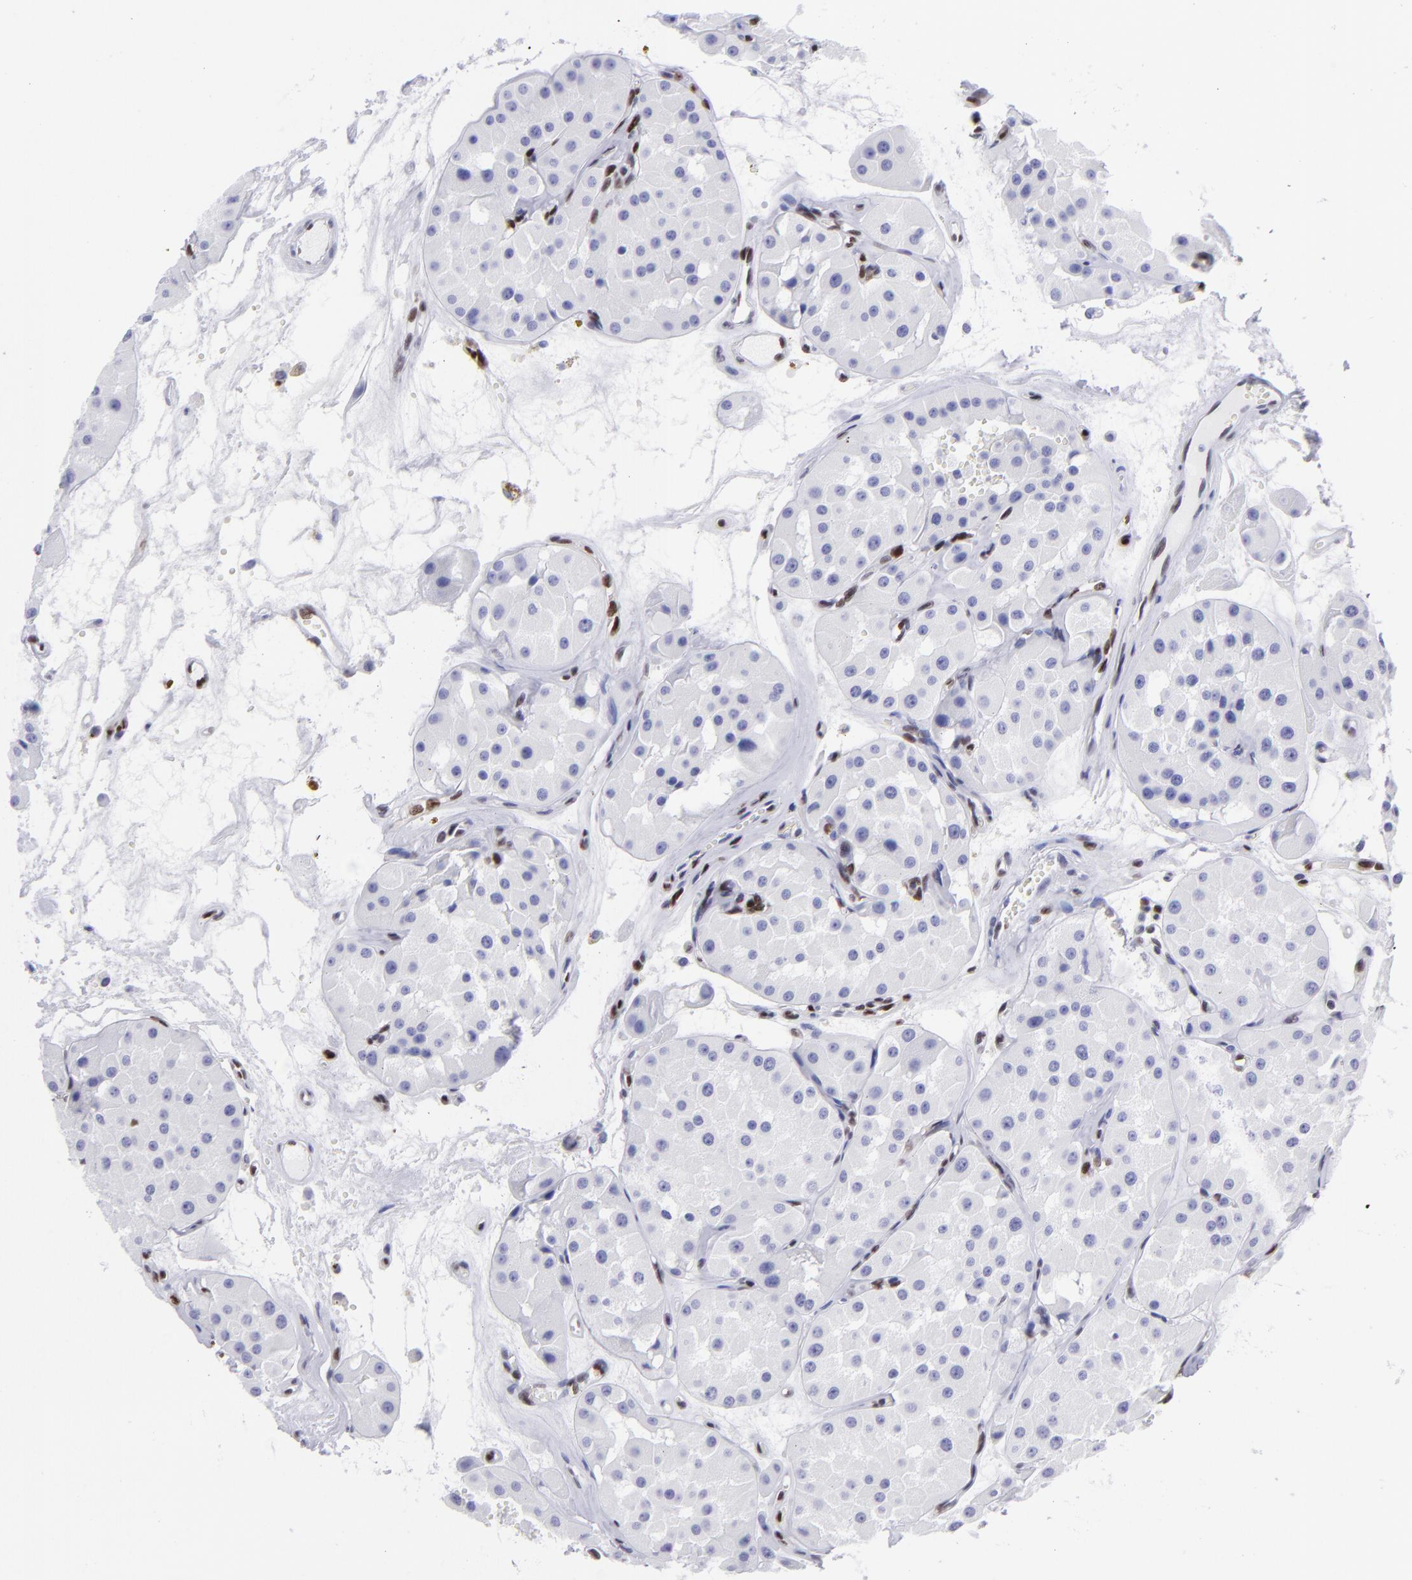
{"staining": {"intensity": "negative", "quantity": "none", "location": "none"}, "tissue": "renal cancer", "cell_type": "Tumor cells", "image_type": "cancer", "snomed": [{"axis": "morphology", "description": "Adenocarcinoma, uncertain malignant potential"}, {"axis": "topography", "description": "Kidney"}], "caption": "Human renal adenocarcinoma,  uncertain malignant potential stained for a protein using IHC demonstrates no positivity in tumor cells.", "gene": "ETS1", "patient": {"sex": "male", "age": 63}}